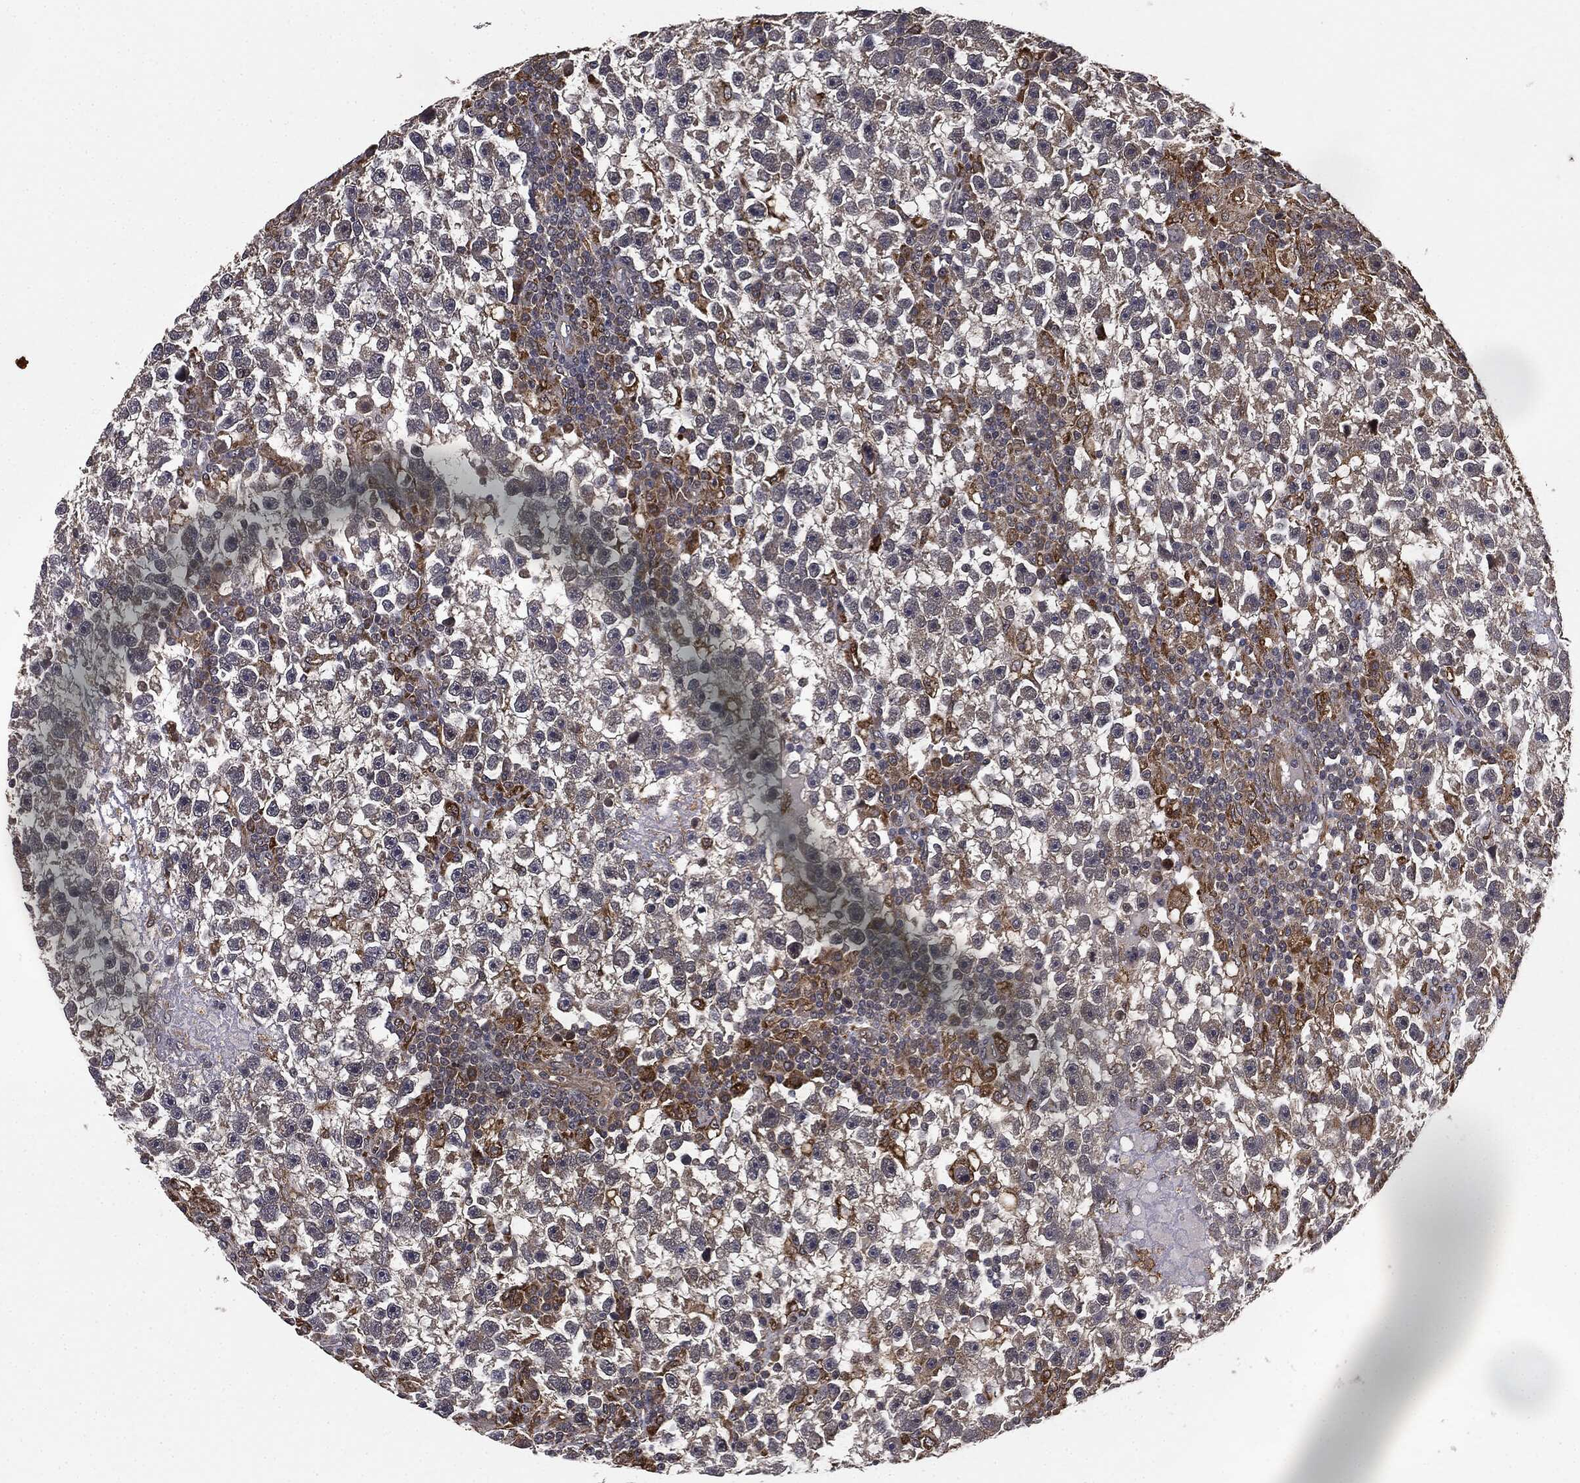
{"staining": {"intensity": "negative", "quantity": "none", "location": "none"}, "tissue": "testis cancer", "cell_type": "Tumor cells", "image_type": "cancer", "snomed": [{"axis": "morphology", "description": "Seminoma, NOS"}, {"axis": "topography", "description": "Testis"}], "caption": "Tumor cells are negative for protein expression in human testis cancer.", "gene": "MIER2", "patient": {"sex": "male", "age": 47}}